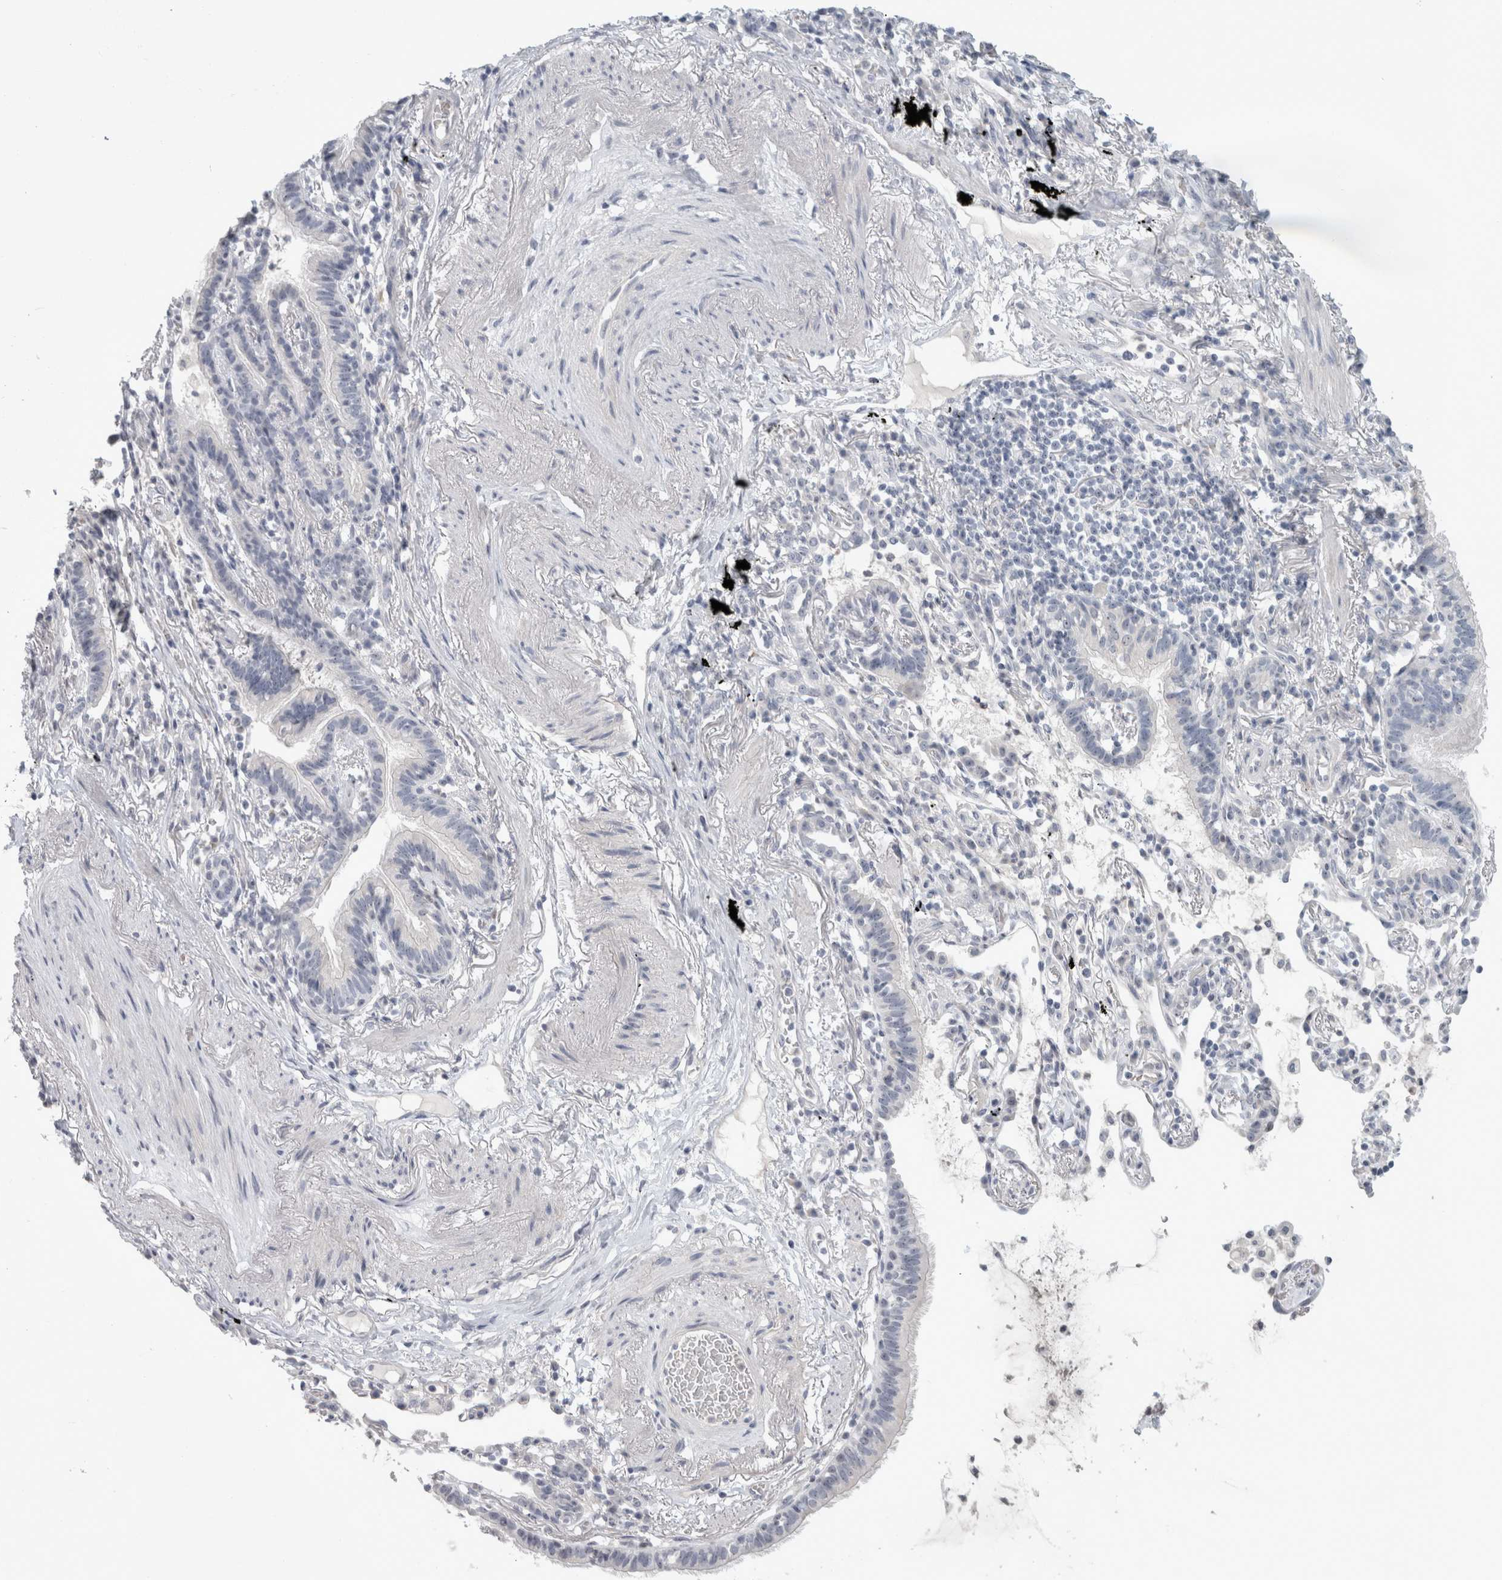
{"staining": {"intensity": "negative", "quantity": "none", "location": "none"}, "tissue": "lung cancer", "cell_type": "Tumor cells", "image_type": "cancer", "snomed": [{"axis": "morphology", "description": "Adenocarcinoma, NOS"}, {"axis": "topography", "description": "Lung"}], "caption": "A micrograph of human lung adenocarcinoma is negative for staining in tumor cells. The staining was performed using DAB (3,3'-diaminobenzidine) to visualize the protein expression in brown, while the nuclei were stained in blue with hematoxylin (Magnification: 20x).", "gene": "FMR1NB", "patient": {"sex": "female", "age": 70}}